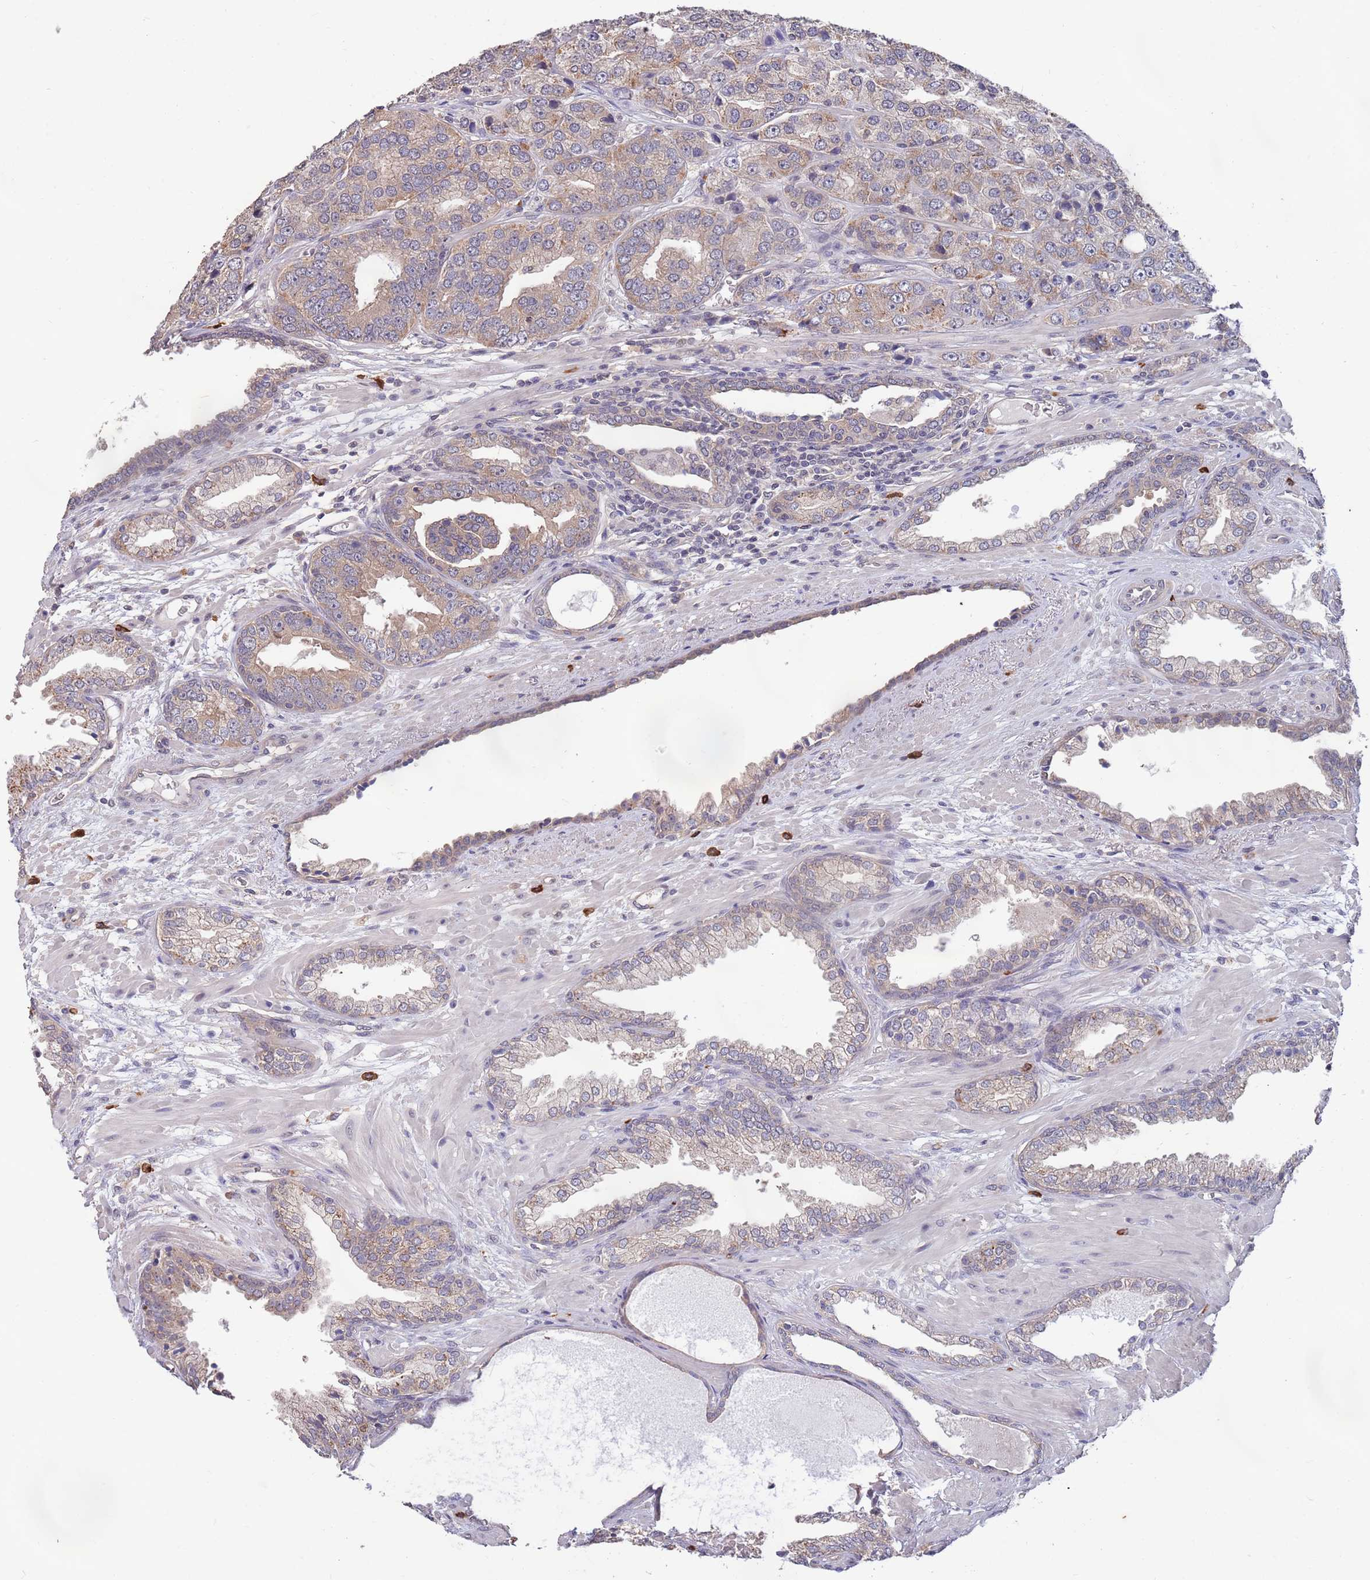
{"staining": {"intensity": "moderate", "quantity": ">75%", "location": "cytoplasmic/membranous"}, "tissue": "prostate cancer", "cell_type": "Tumor cells", "image_type": "cancer", "snomed": [{"axis": "morphology", "description": "Adenocarcinoma, High grade"}, {"axis": "topography", "description": "Prostate"}], "caption": "Prostate adenocarcinoma (high-grade) stained with DAB (3,3'-diaminobenzidine) immunohistochemistry demonstrates medium levels of moderate cytoplasmic/membranous positivity in about >75% of tumor cells. Using DAB (3,3'-diaminobenzidine) (brown) and hematoxylin (blue) stains, captured at high magnification using brightfield microscopy.", "gene": "MARVELD2", "patient": {"sex": "male", "age": 71}}